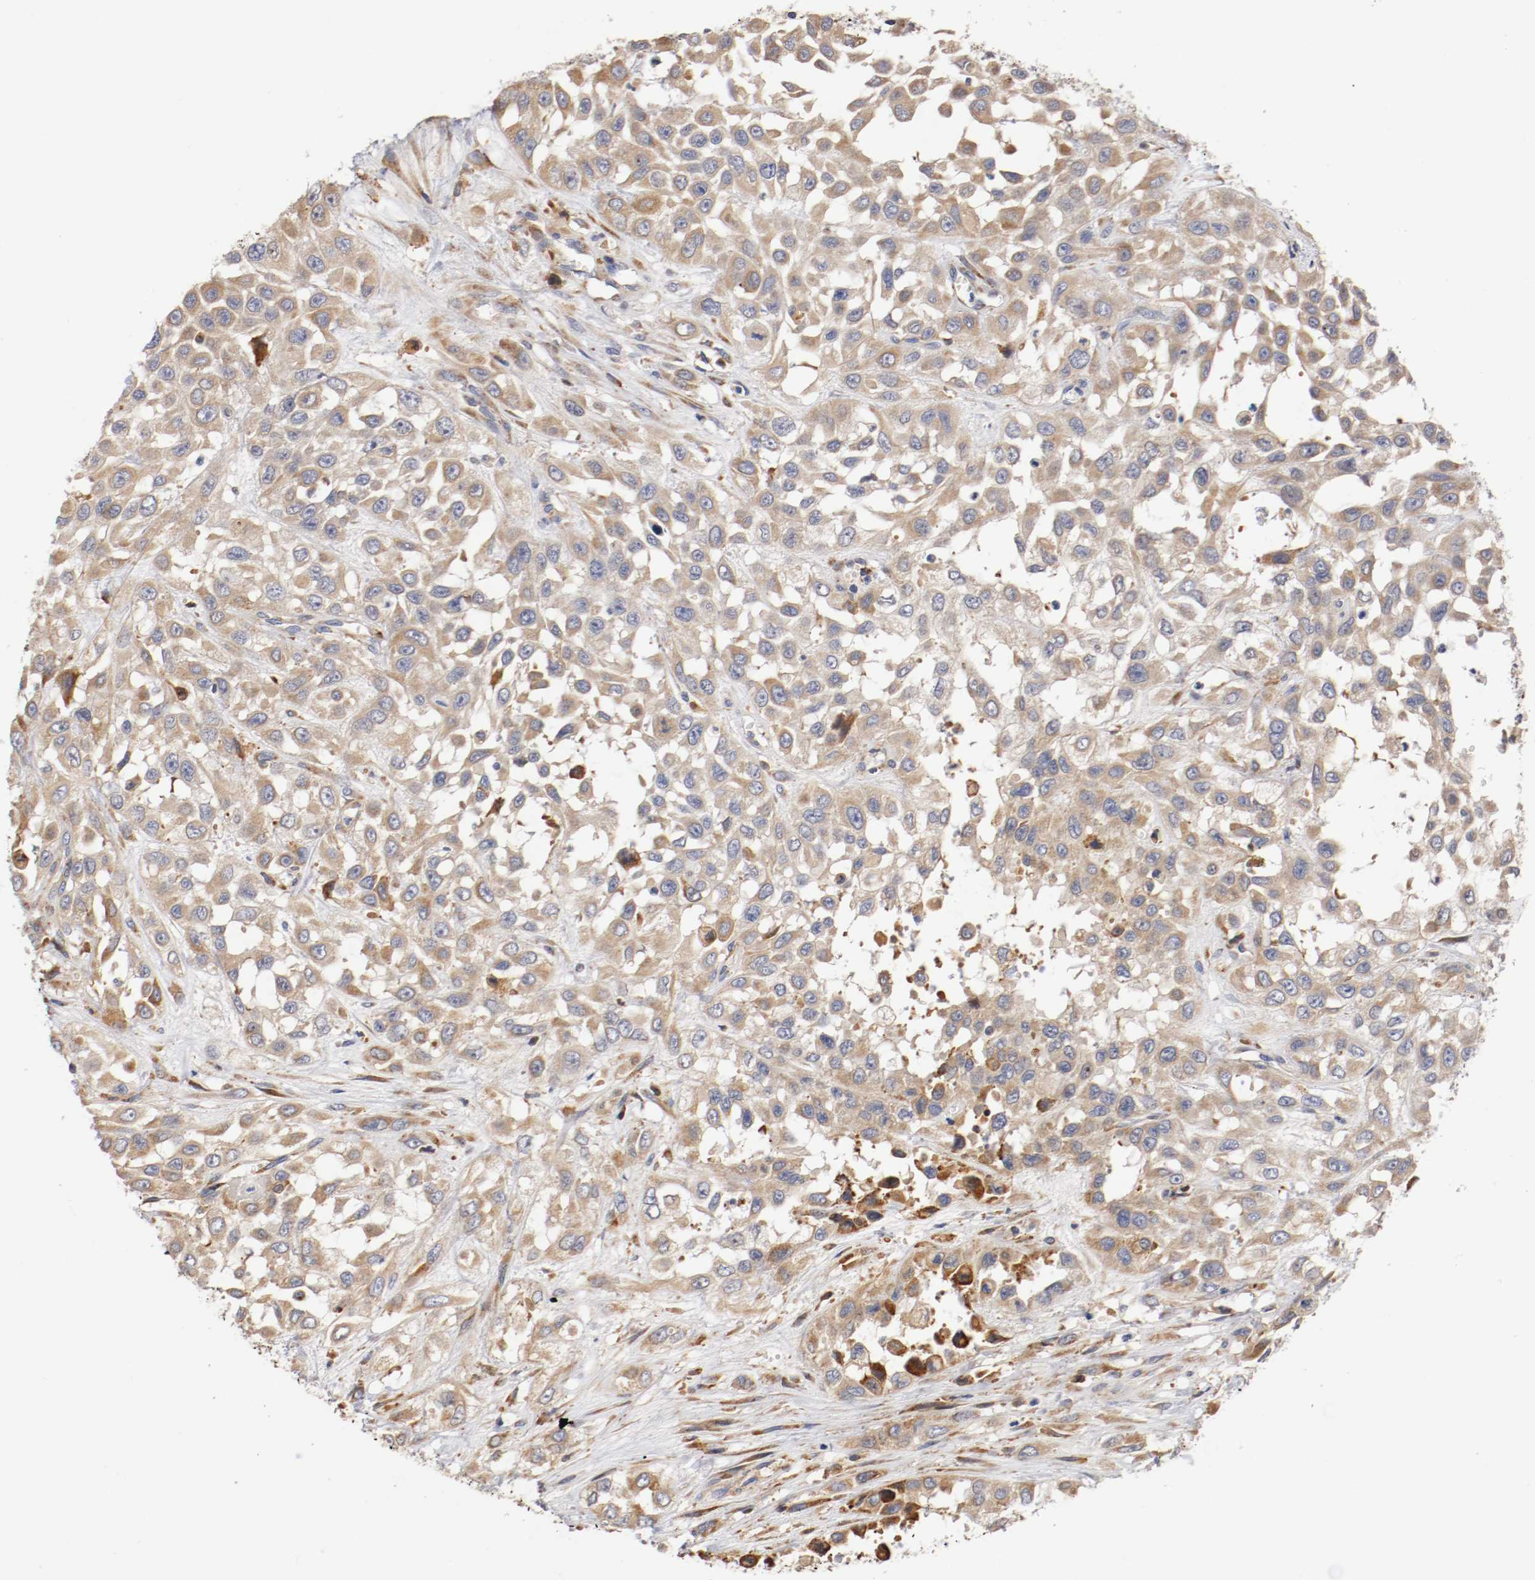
{"staining": {"intensity": "weak", "quantity": ">75%", "location": "cytoplasmic/membranous"}, "tissue": "urothelial cancer", "cell_type": "Tumor cells", "image_type": "cancer", "snomed": [{"axis": "morphology", "description": "Urothelial carcinoma, High grade"}, {"axis": "topography", "description": "Urinary bladder"}], "caption": "This histopathology image exhibits high-grade urothelial carcinoma stained with IHC to label a protein in brown. The cytoplasmic/membranous of tumor cells show weak positivity for the protein. Nuclei are counter-stained blue.", "gene": "TNFSF13", "patient": {"sex": "male", "age": 57}}